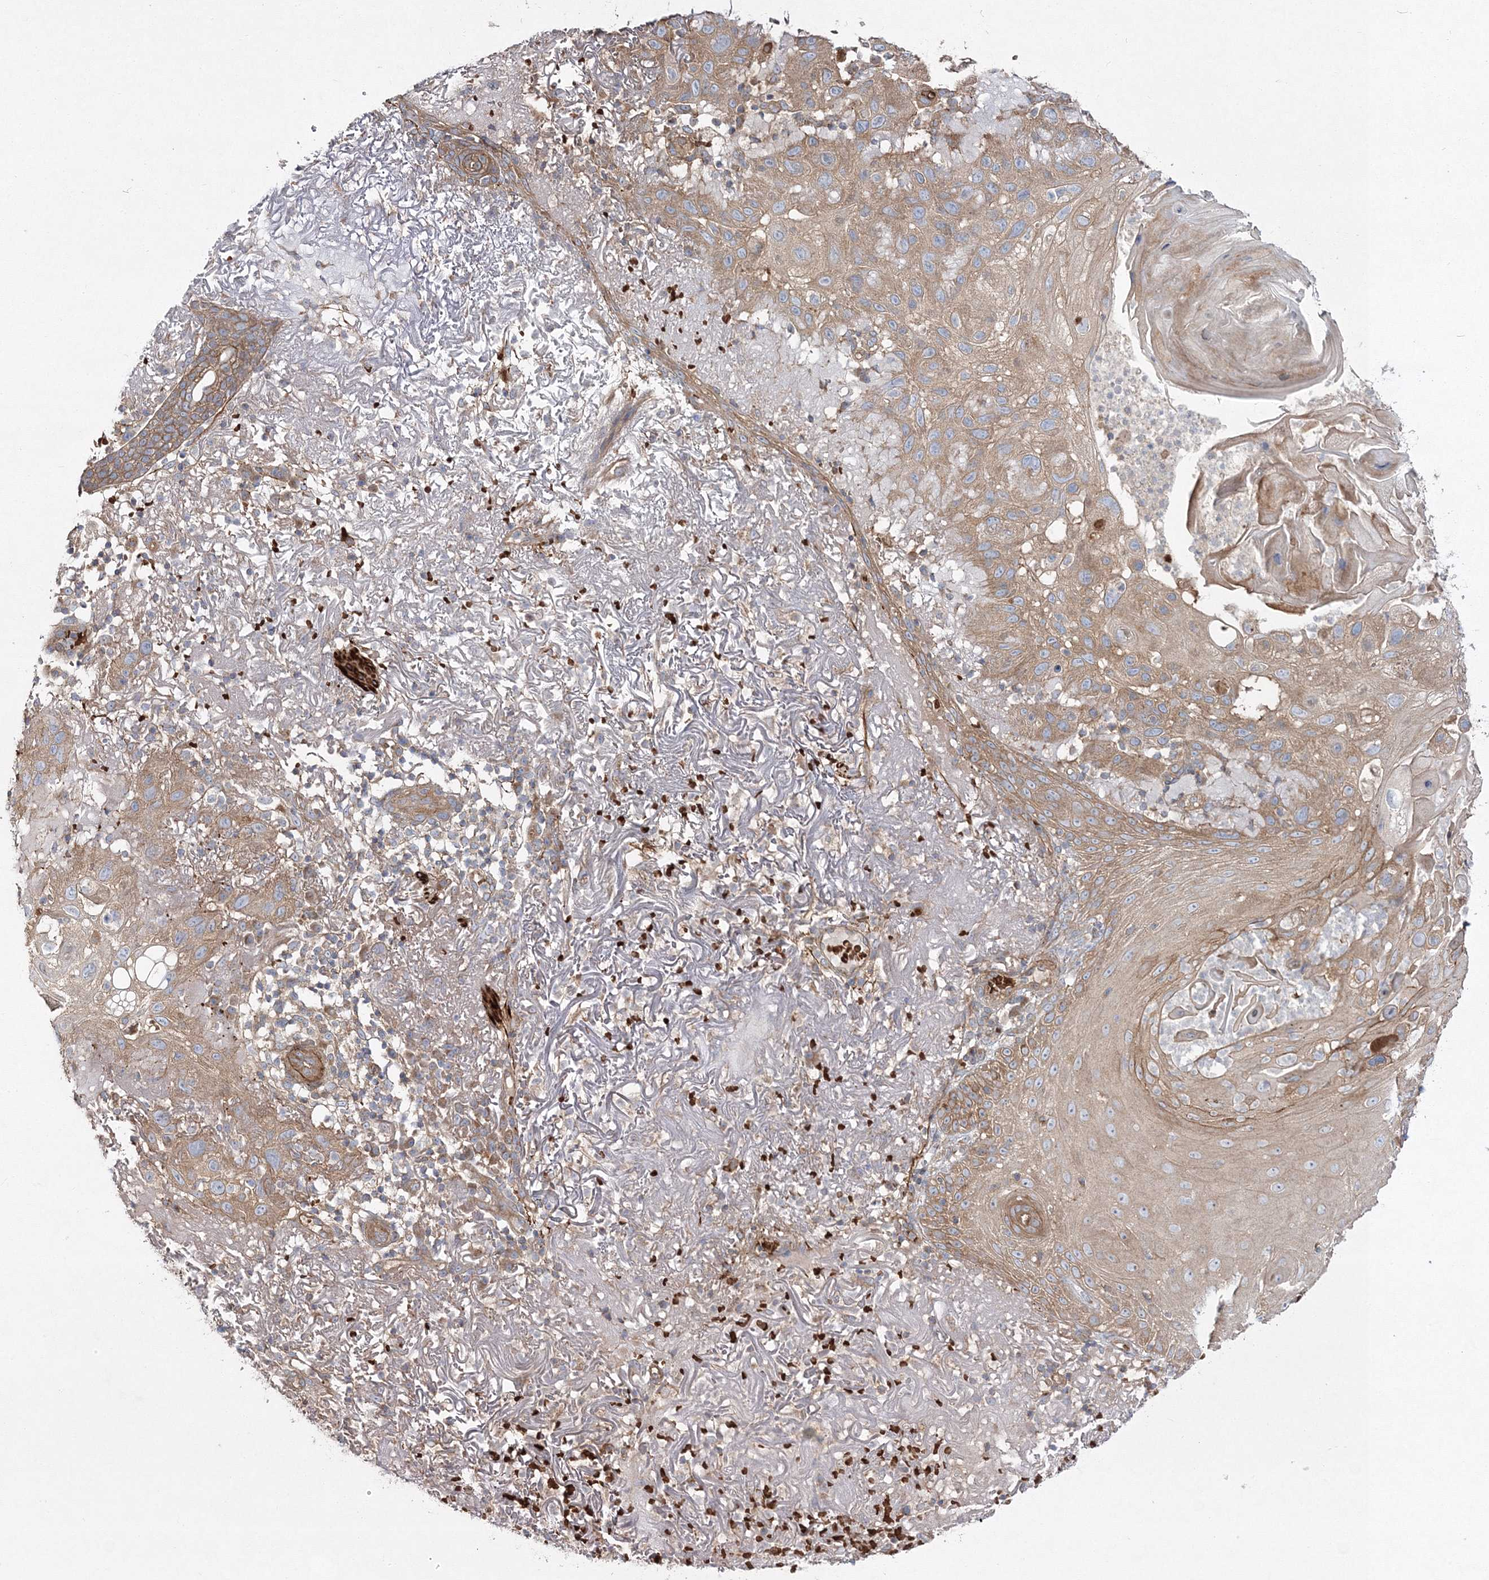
{"staining": {"intensity": "moderate", "quantity": ">75%", "location": "cytoplasmic/membranous"}, "tissue": "skin cancer", "cell_type": "Tumor cells", "image_type": "cancer", "snomed": [{"axis": "morphology", "description": "Normal tissue, NOS"}, {"axis": "morphology", "description": "Squamous cell carcinoma, NOS"}, {"axis": "topography", "description": "Skin"}], "caption": "Brown immunohistochemical staining in human skin cancer (squamous cell carcinoma) reveals moderate cytoplasmic/membranous positivity in about >75% of tumor cells.", "gene": "ZSWIM6", "patient": {"sex": "female", "age": 96}}